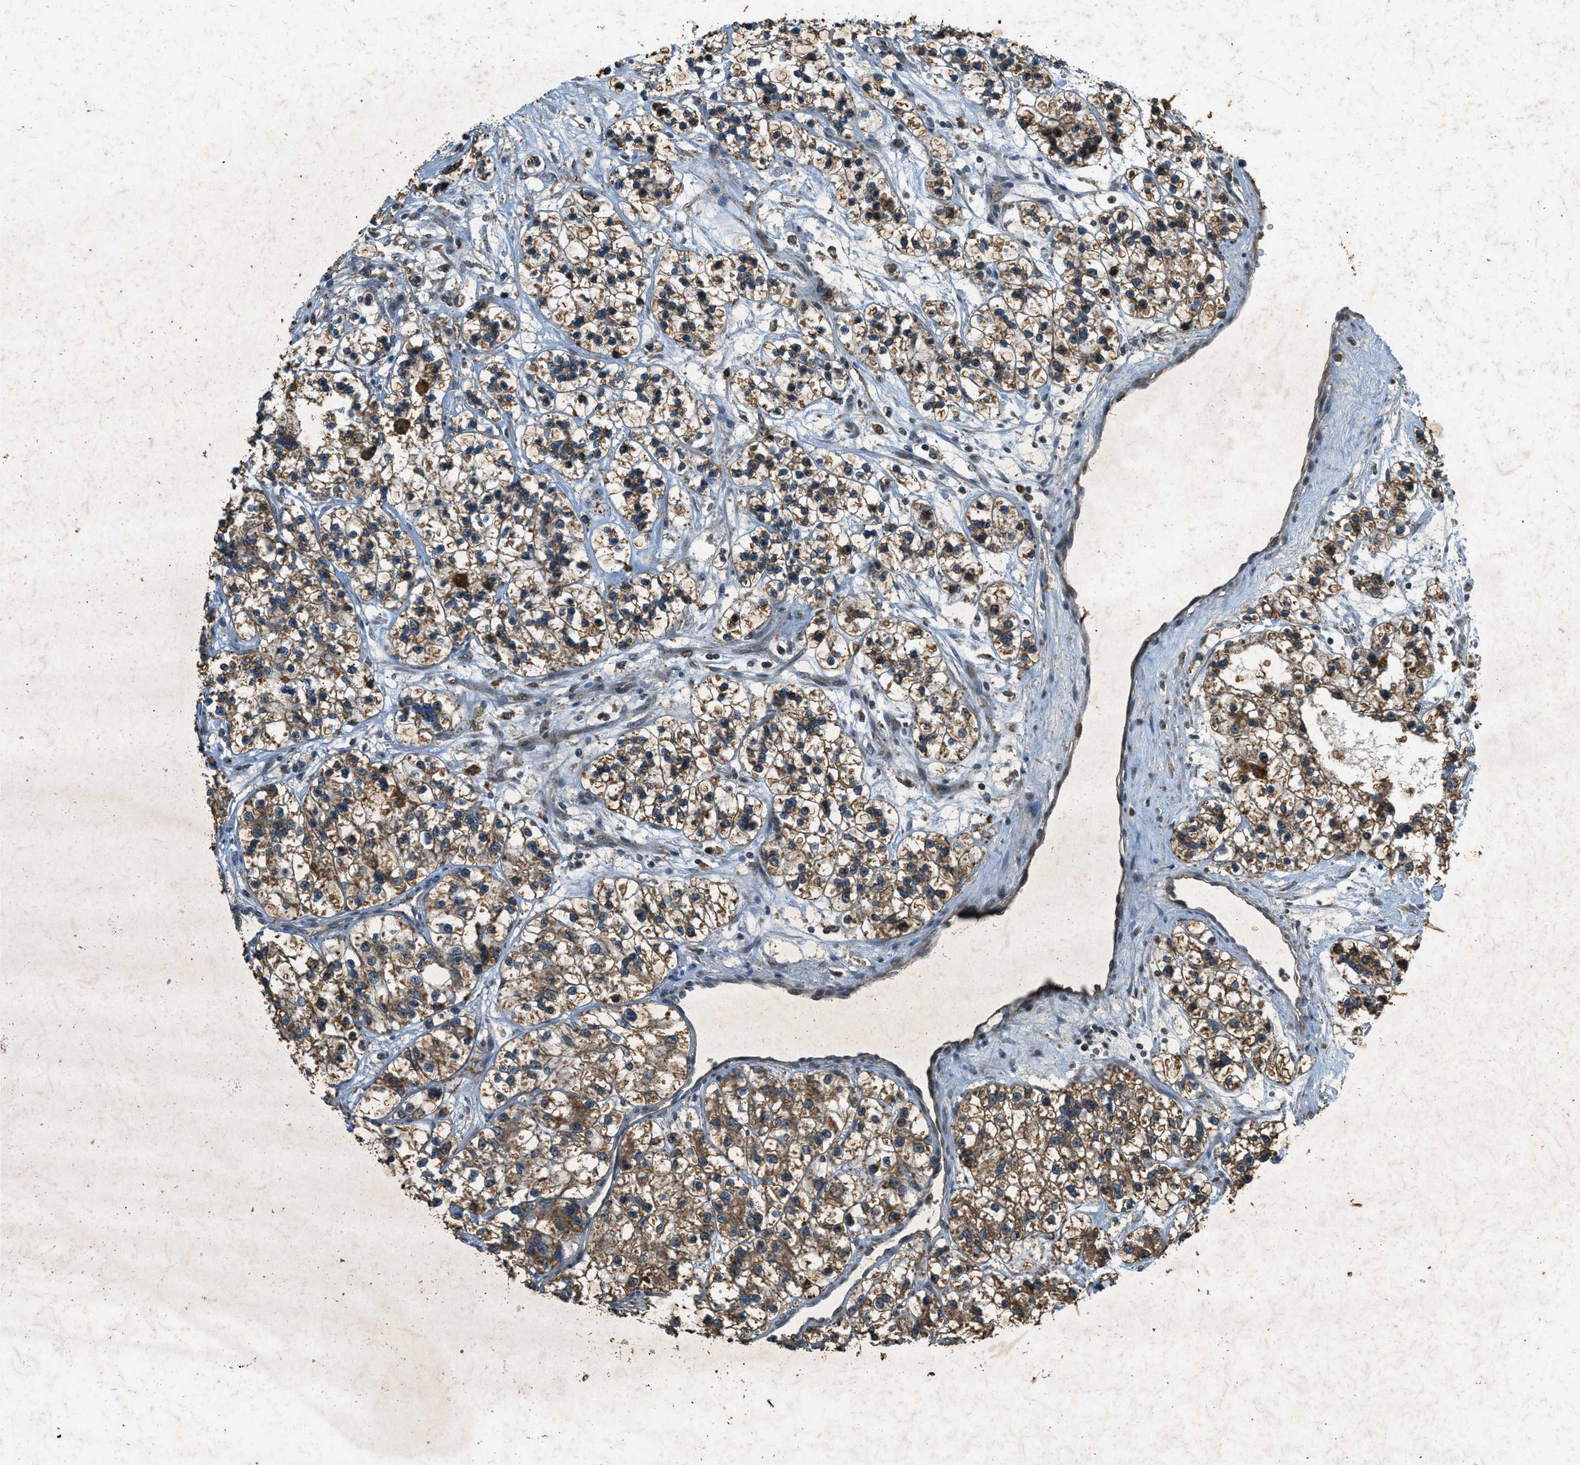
{"staining": {"intensity": "moderate", "quantity": ">75%", "location": "cytoplasmic/membranous"}, "tissue": "renal cancer", "cell_type": "Tumor cells", "image_type": "cancer", "snomed": [{"axis": "morphology", "description": "Adenocarcinoma, NOS"}, {"axis": "topography", "description": "Kidney"}], "caption": "Immunohistochemistry (IHC) of adenocarcinoma (renal) reveals medium levels of moderate cytoplasmic/membranous expression in approximately >75% of tumor cells. Immunohistochemistry stains the protein of interest in brown and the nuclei are stained blue.", "gene": "PPP1R15A", "patient": {"sex": "female", "age": 57}}